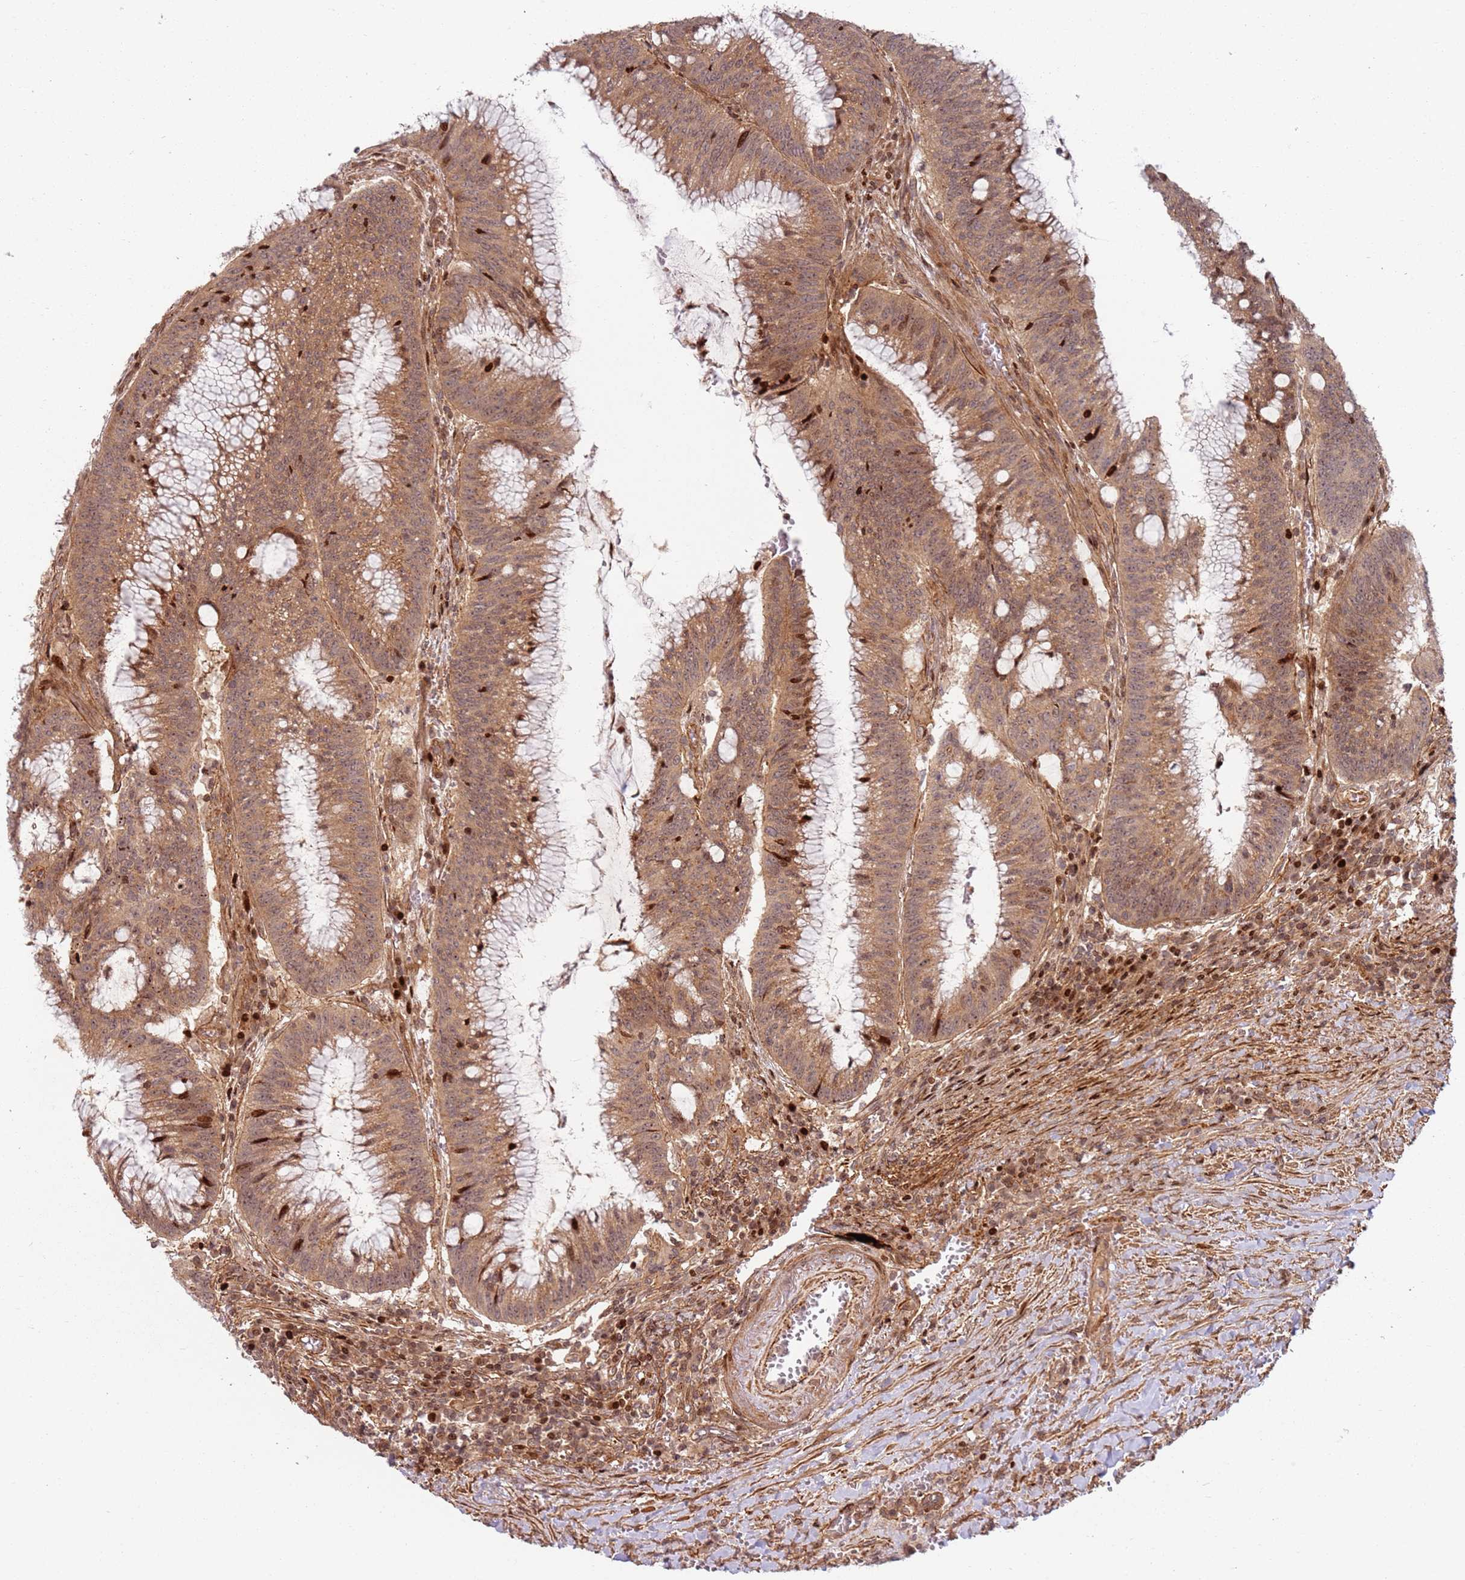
{"staining": {"intensity": "moderate", "quantity": ">75%", "location": "cytoplasmic/membranous,nuclear"}, "tissue": "colorectal cancer", "cell_type": "Tumor cells", "image_type": "cancer", "snomed": [{"axis": "morphology", "description": "Adenocarcinoma, NOS"}, {"axis": "topography", "description": "Rectum"}], "caption": "Protein staining displays moderate cytoplasmic/membranous and nuclear expression in about >75% of tumor cells in adenocarcinoma (colorectal). (DAB IHC with brightfield microscopy, high magnification).", "gene": "TMEM233", "patient": {"sex": "female", "age": 77}}